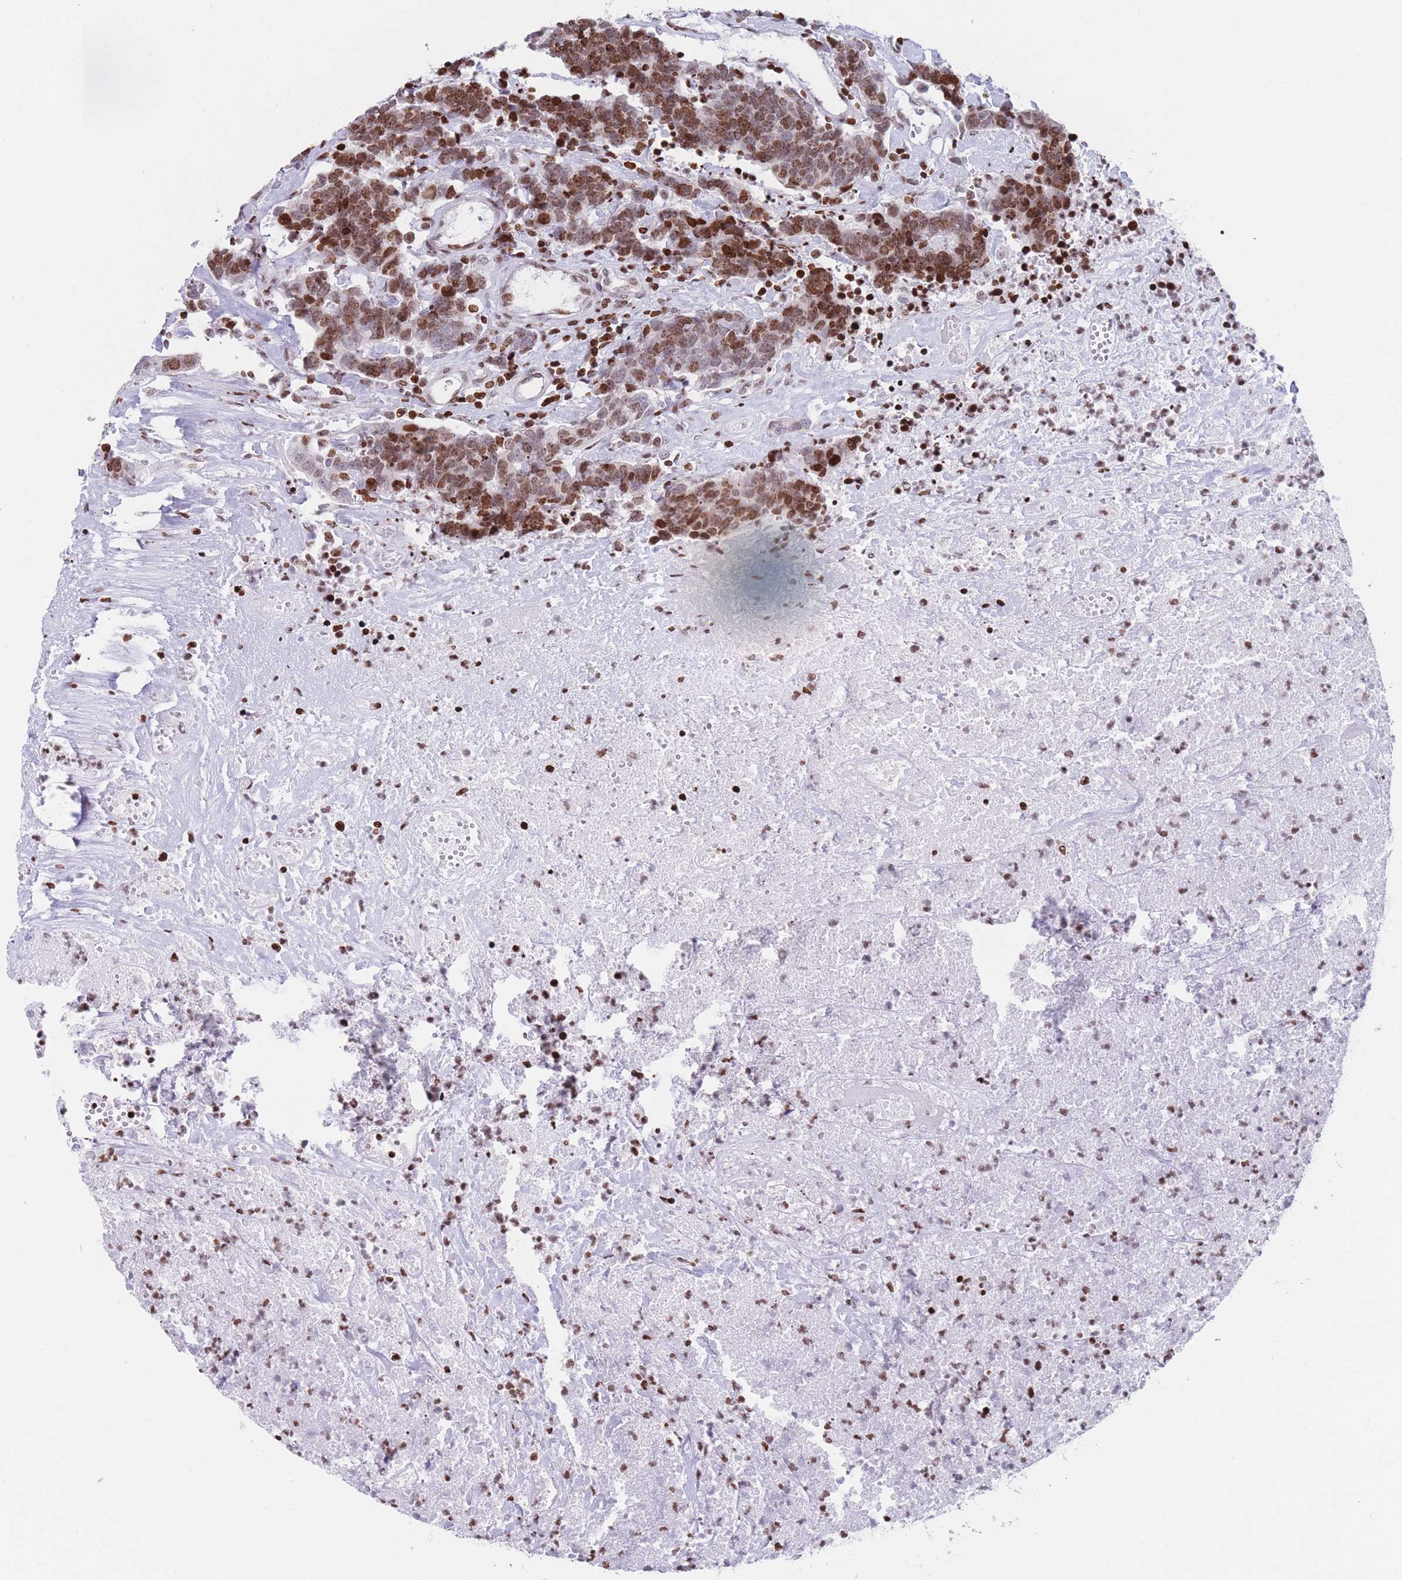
{"staining": {"intensity": "moderate", "quantity": ">75%", "location": "nuclear"}, "tissue": "carcinoid", "cell_type": "Tumor cells", "image_type": "cancer", "snomed": [{"axis": "morphology", "description": "Carcinoma, NOS"}, {"axis": "morphology", "description": "Carcinoid, malignant, NOS"}, {"axis": "topography", "description": "Urinary bladder"}], "caption": "This micrograph reveals immunohistochemistry staining of carcinoma, with medium moderate nuclear staining in approximately >75% of tumor cells.", "gene": "AK9", "patient": {"sex": "male", "age": 57}}